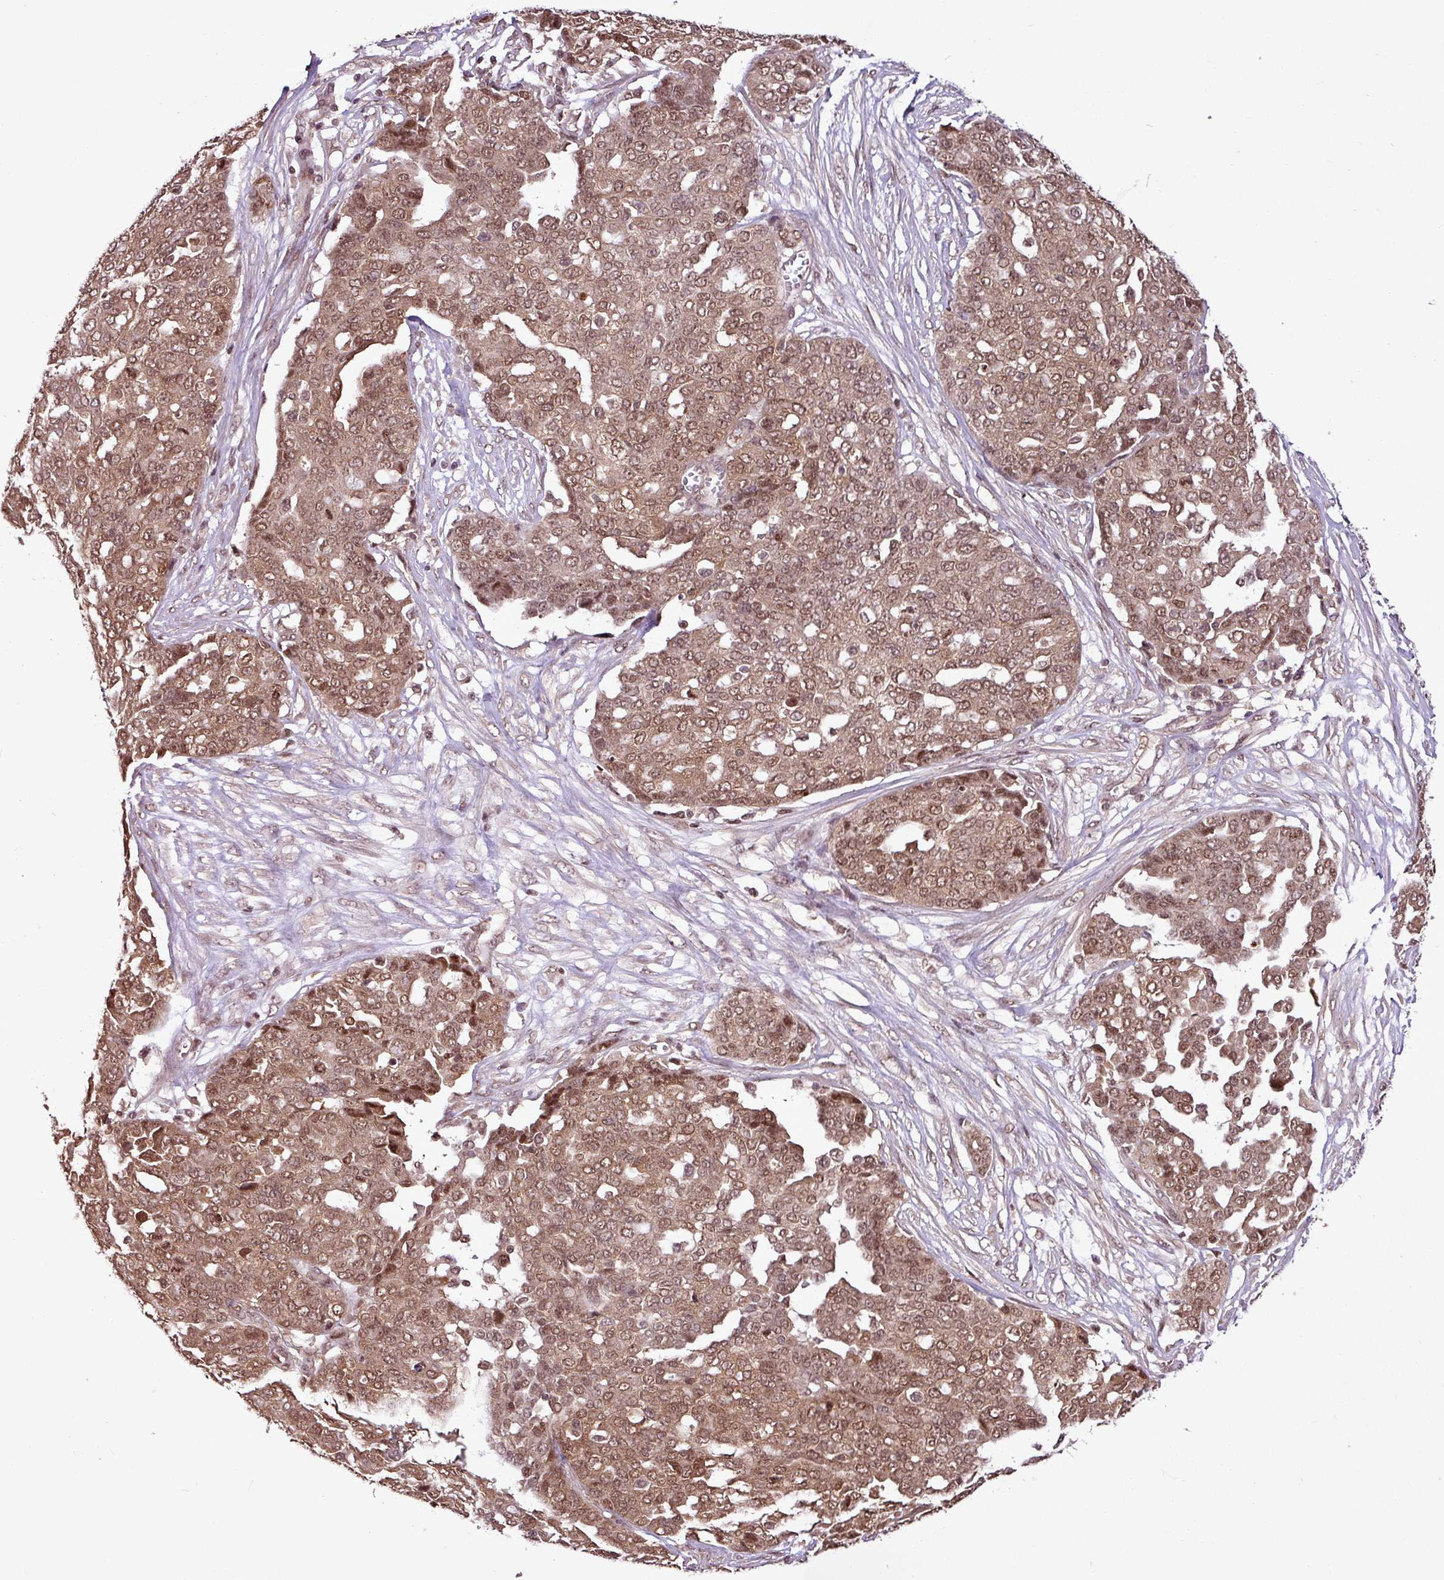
{"staining": {"intensity": "moderate", "quantity": ">75%", "location": "cytoplasmic/membranous,nuclear"}, "tissue": "ovarian cancer", "cell_type": "Tumor cells", "image_type": "cancer", "snomed": [{"axis": "morphology", "description": "Cystadenocarcinoma, serous, NOS"}, {"axis": "topography", "description": "Soft tissue"}, {"axis": "topography", "description": "Ovary"}], "caption": "Immunohistochemistry (IHC) micrograph of neoplastic tissue: human serous cystadenocarcinoma (ovarian) stained using immunohistochemistry demonstrates medium levels of moderate protein expression localized specifically in the cytoplasmic/membranous and nuclear of tumor cells, appearing as a cytoplasmic/membranous and nuclear brown color.", "gene": "ITPKC", "patient": {"sex": "female", "age": 57}}